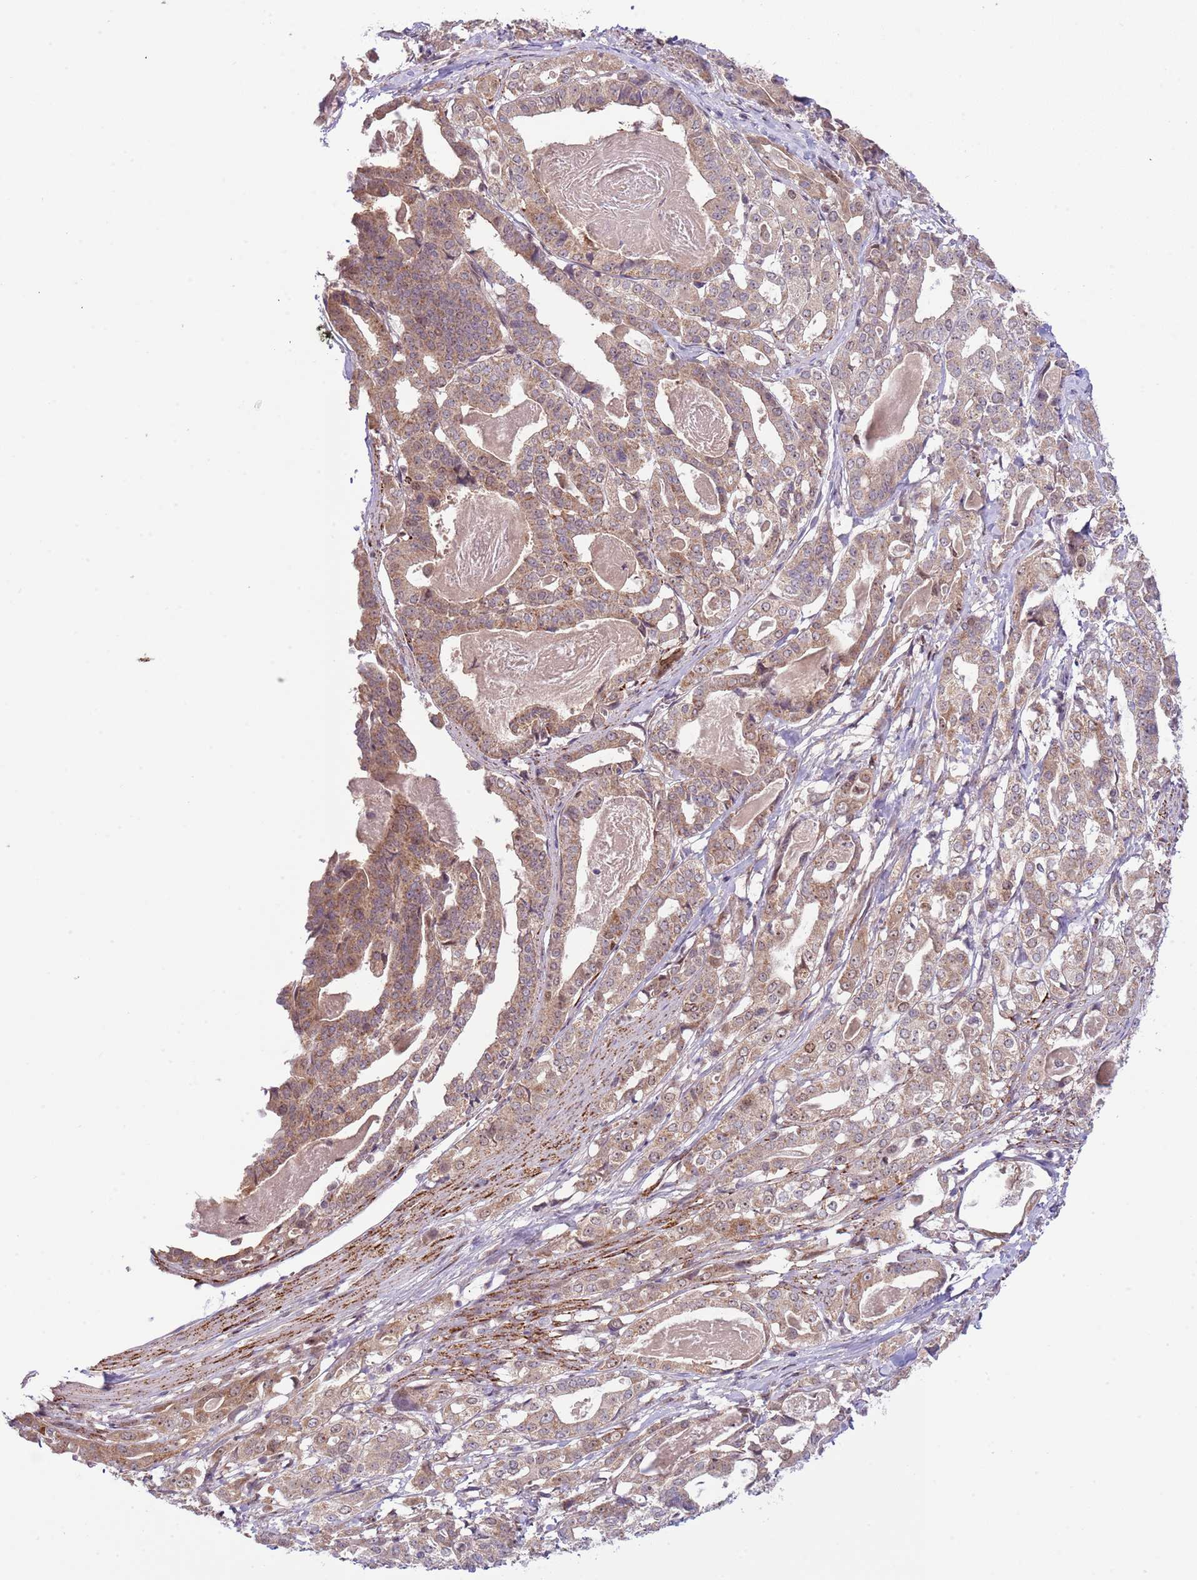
{"staining": {"intensity": "moderate", "quantity": ">75%", "location": "cytoplasmic/membranous,nuclear"}, "tissue": "stomach cancer", "cell_type": "Tumor cells", "image_type": "cancer", "snomed": [{"axis": "morphology", "description": "Adenocarcinoma, NOS"}, {"axis": "topography", "description": "Stomach"}], "caption": "The image shows a brown stain indicating the presence of a protein in the cytoplasmic/membranous and nuclear of tumor cells in adenocarcinoma (stomach).", "gene": "CHD1", "patient": {"sex": "male", "age": 48}}